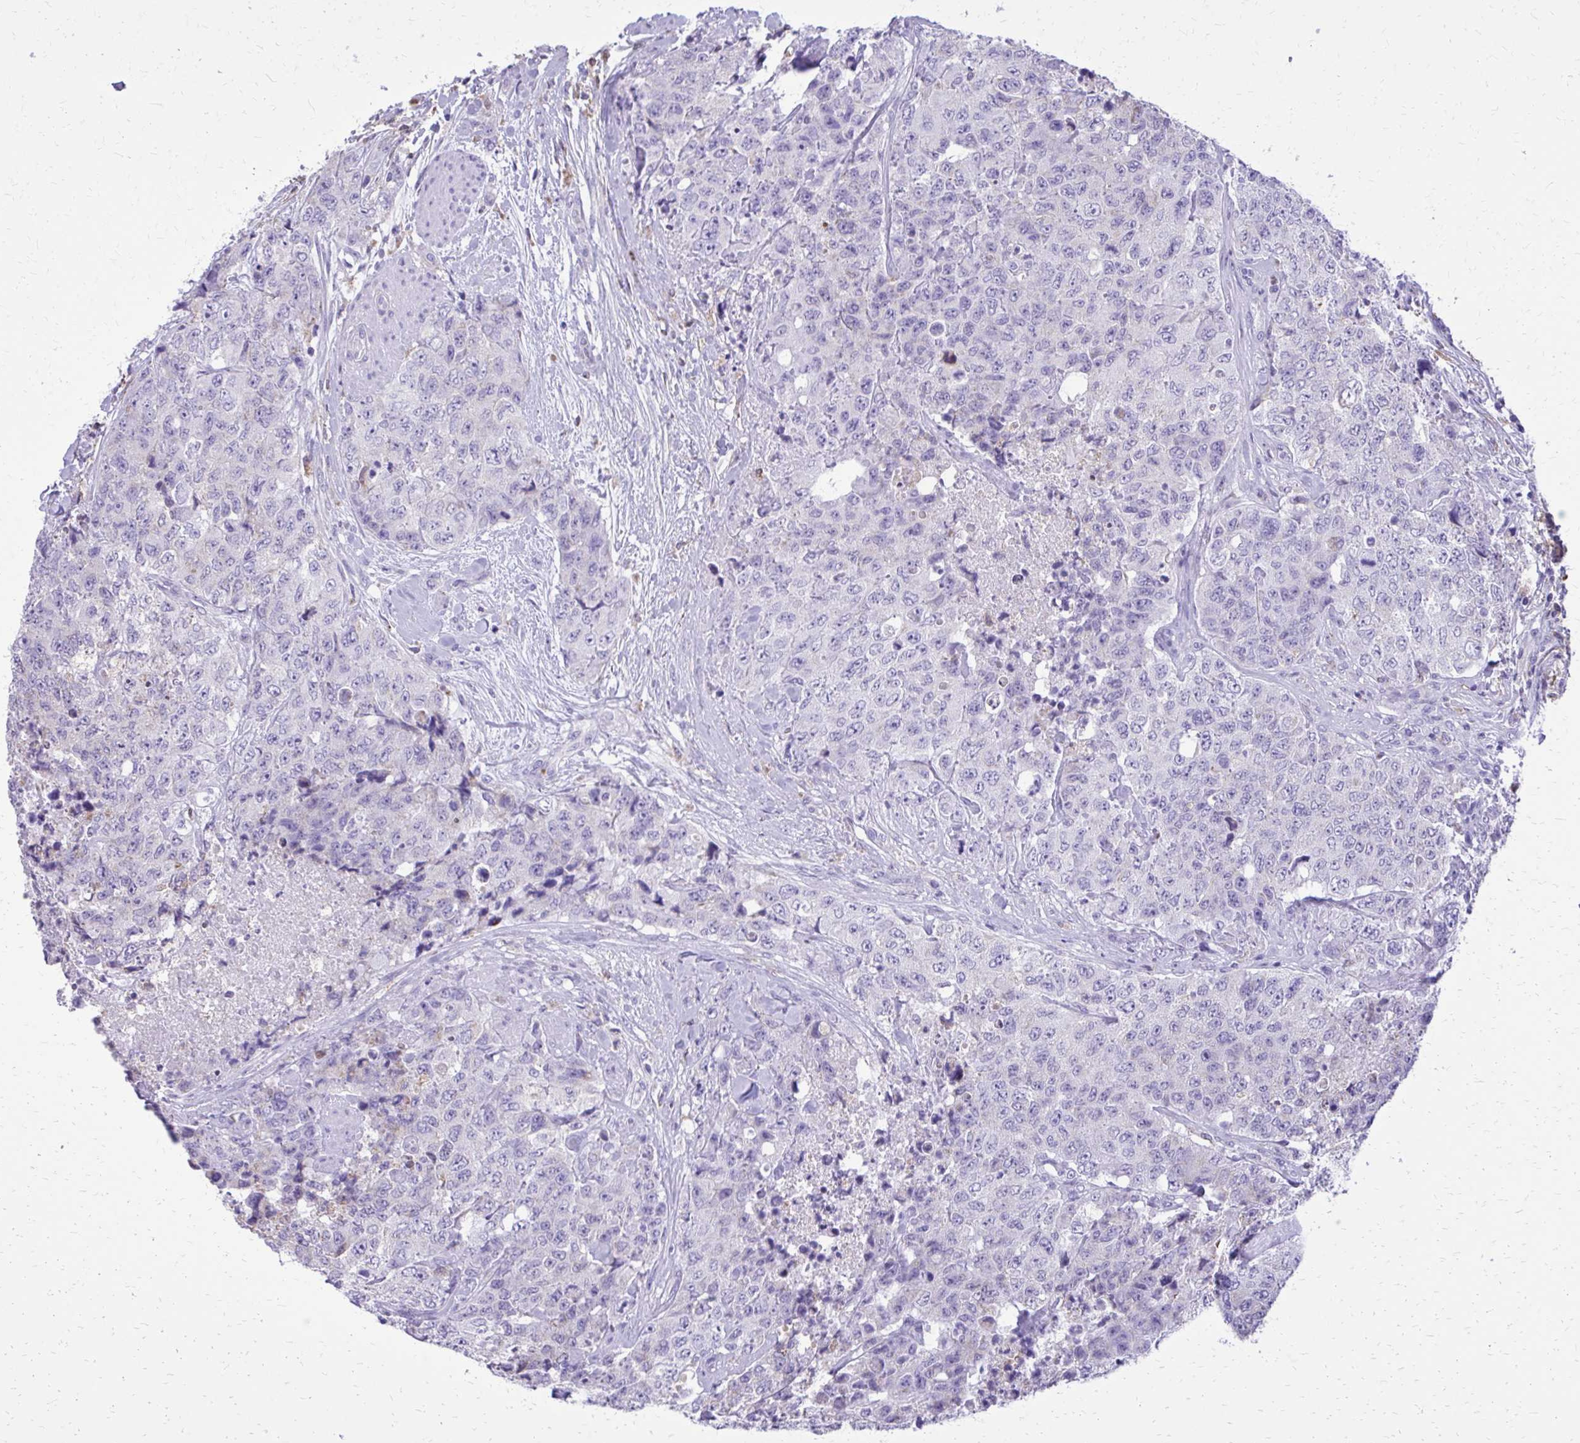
{"staining": {"intensity": "negative", "quantity": "none", "location": "none"}, "tissue": "urothelial cancer", "cell_type": "Tumor cells", "image_type": "cancer", "snomed": [{"axis": "morphology", "description": "Urothelial carcinoma, High grade"}, {"axis": "topography", "description": "Urinary bladder"}], "caption": "Image shows no significant protein positivity in tumor cells of high-grade urothelial carcinoma.", "gene": "CAT", "patient": {"sex": "female", "age": 78}}